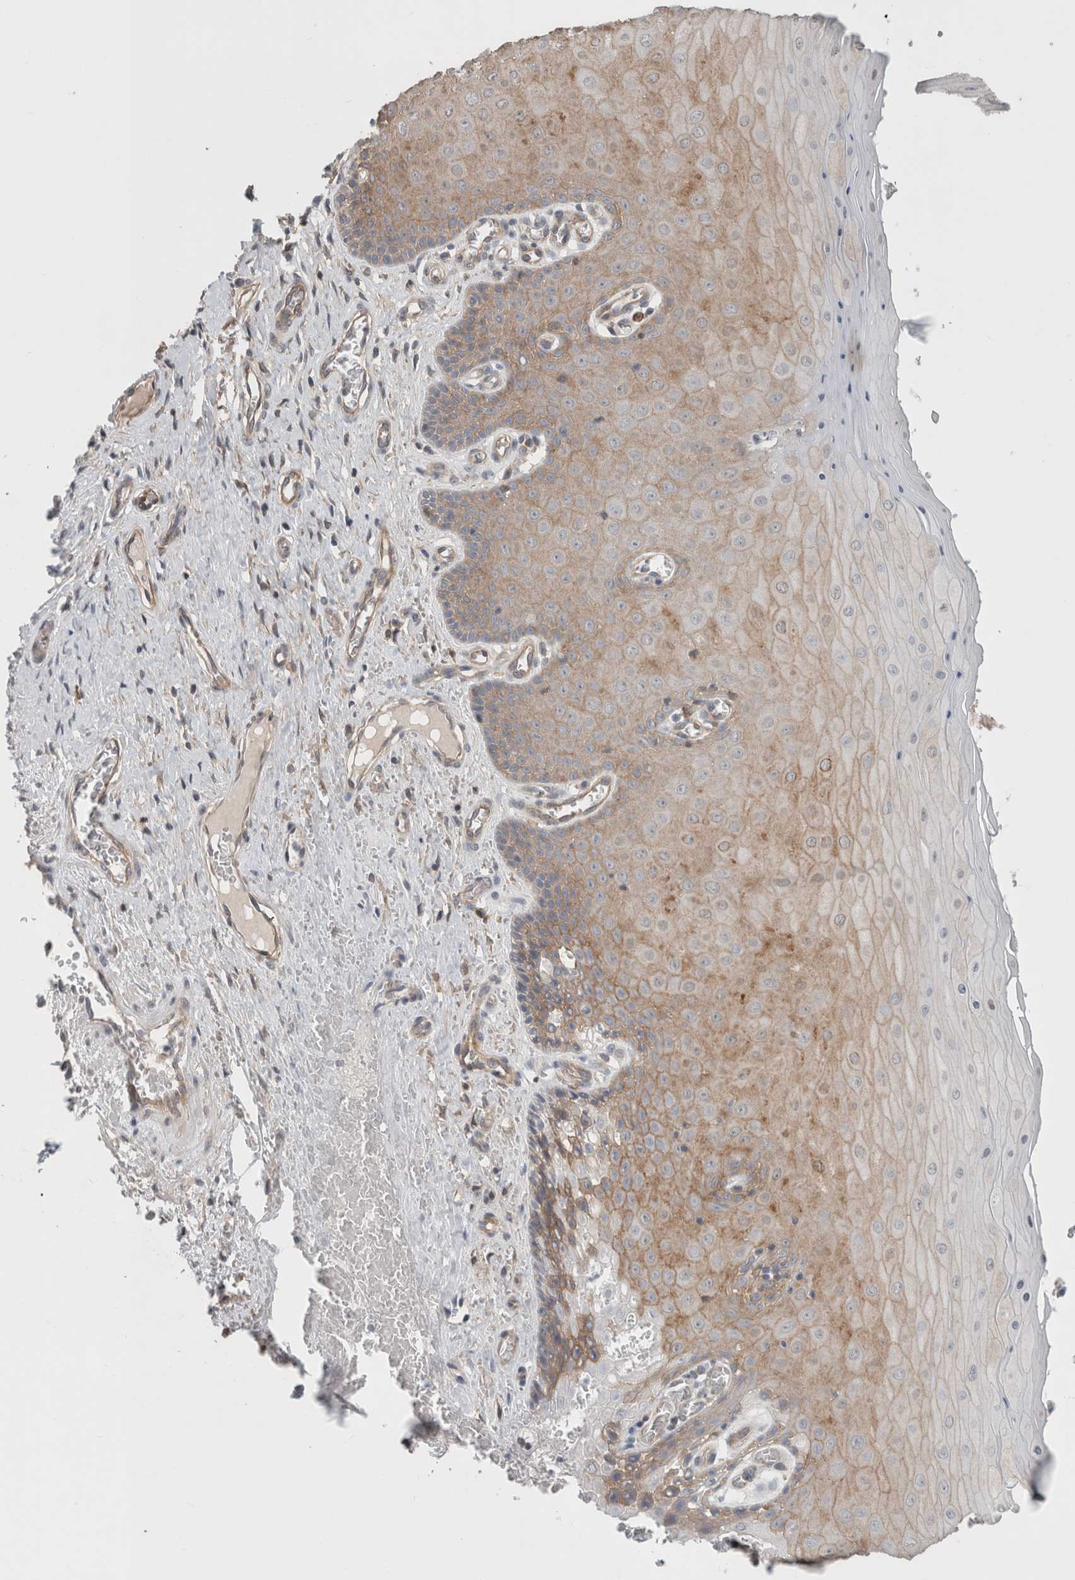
{"staining": {"intensity": "negative", "quantity": "none", "location": "none"}, "tissue": "cervix", "cell_type": "Glandular cells", "image_type": "normal", "snomed": [{"axis": "morphology", "description": "Normal tissue, NOS"}, {"axis": "topography", "description": "Cervix"}], "caption": "The immunohistochemistry (IHC) photomicrograph has no significant positivity in glandular cells of cervix. (Stains: DAB (3,3'-diaminobenzidine) immunohistochemistry (IHC) with hematoxylin counter stain, Microscopy: brightfield microscopy at high magnification).", "gene": "RASAL2", "patient": {"sex": "female", "age": 55}}